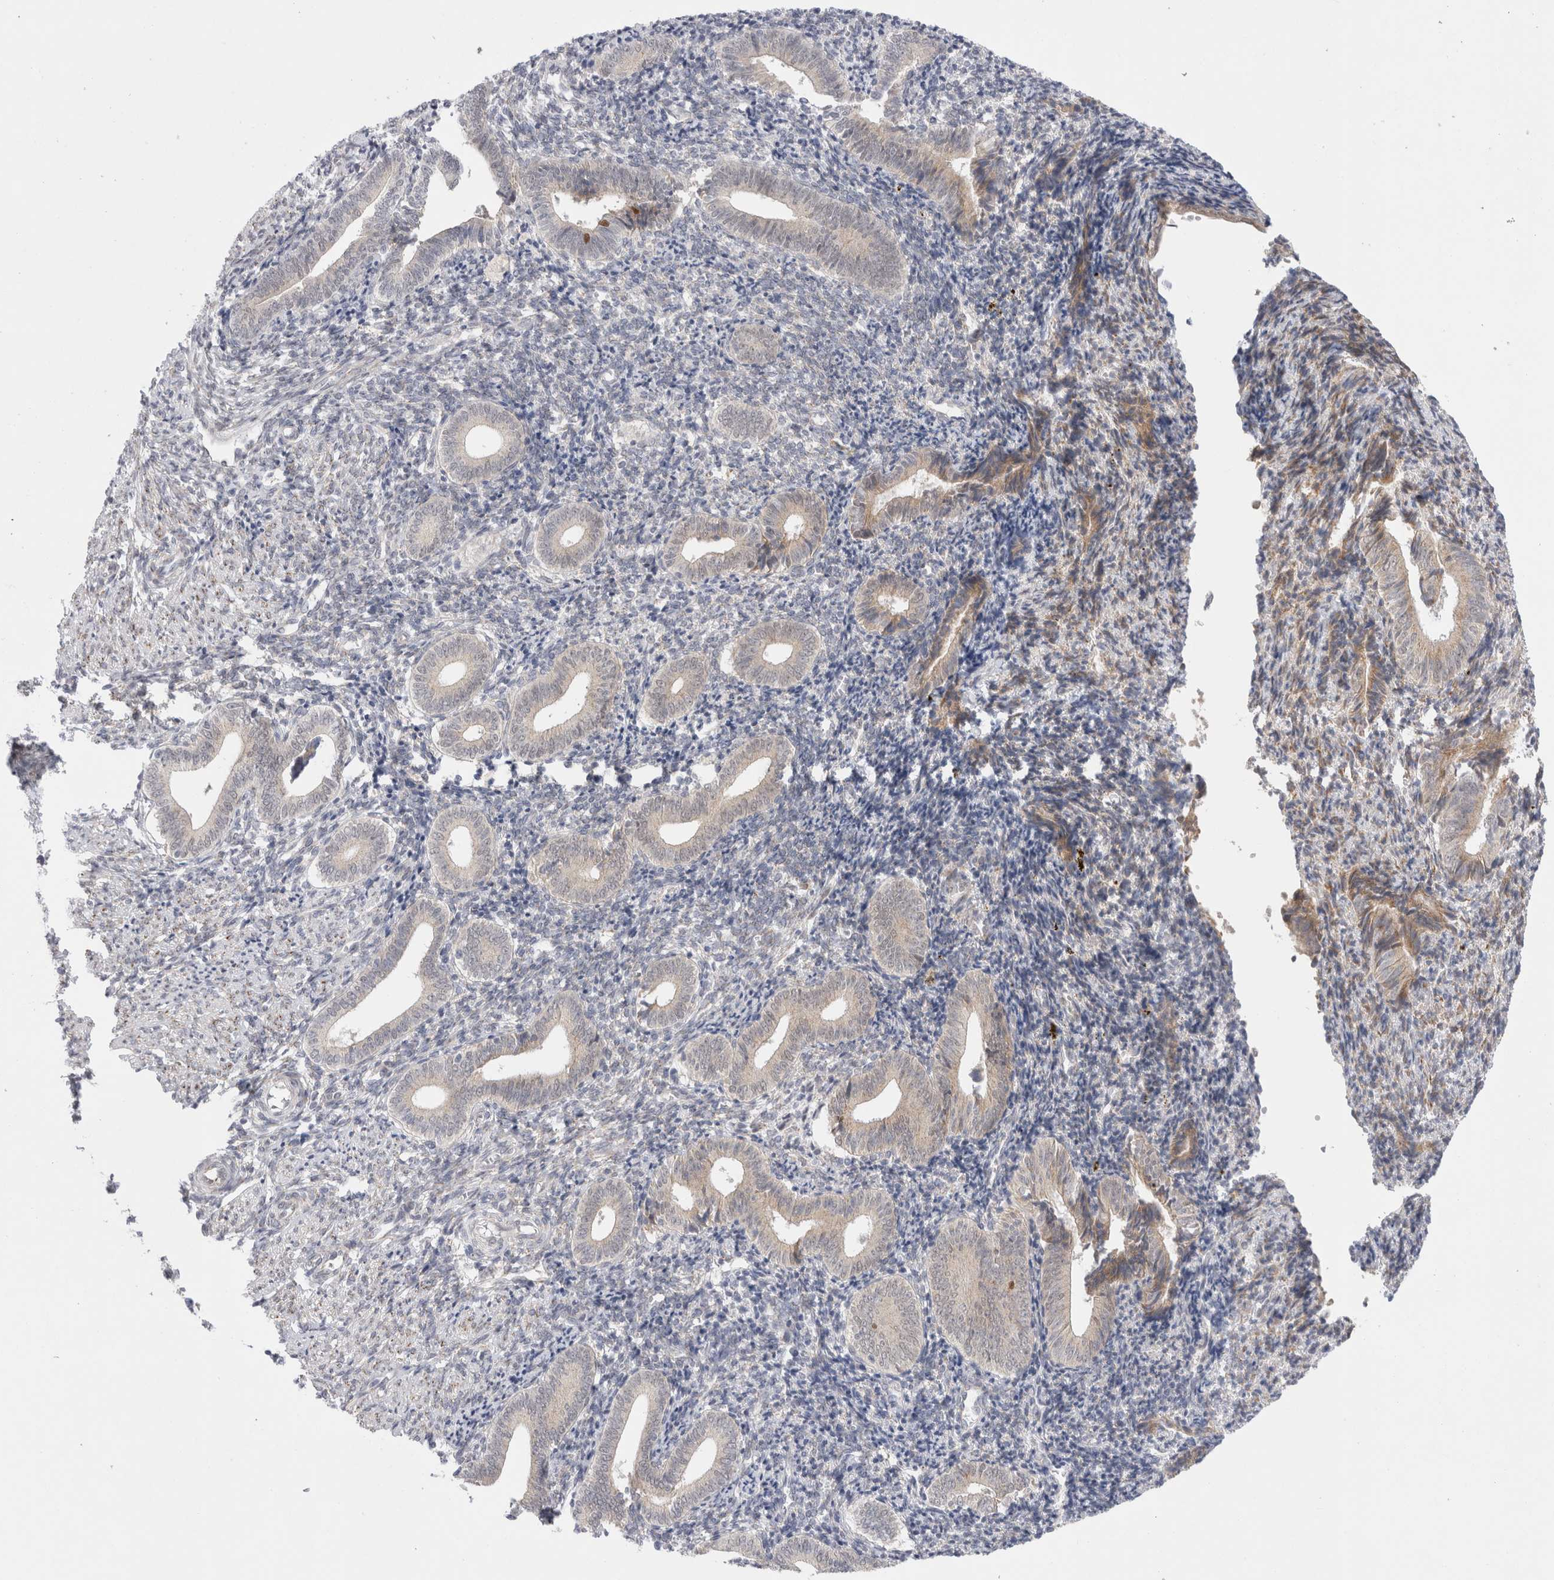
{"staining": {"intensity": "negative", "quantity": "none", "location": "none"}, "tissue": "endometrium", "cell_type": "Cells in endometrial stroma", "image_type": "normal", "snomed": [{"axis": "morphology", "description": "Normal tissue, NOS"}, {"axis": "topography", "description": "Uterus"}, {"axis": "topography", "description": "Endometrium"}], "caption": "Cells in endometrial stroma are negative for protein expression in unremarkable human endometrium. (DAB immunohistochemistry (IHC) with hematoxylin counter stain).", "gene": "TRMT1L", "patient": {"sex": "female", "age": 33}}